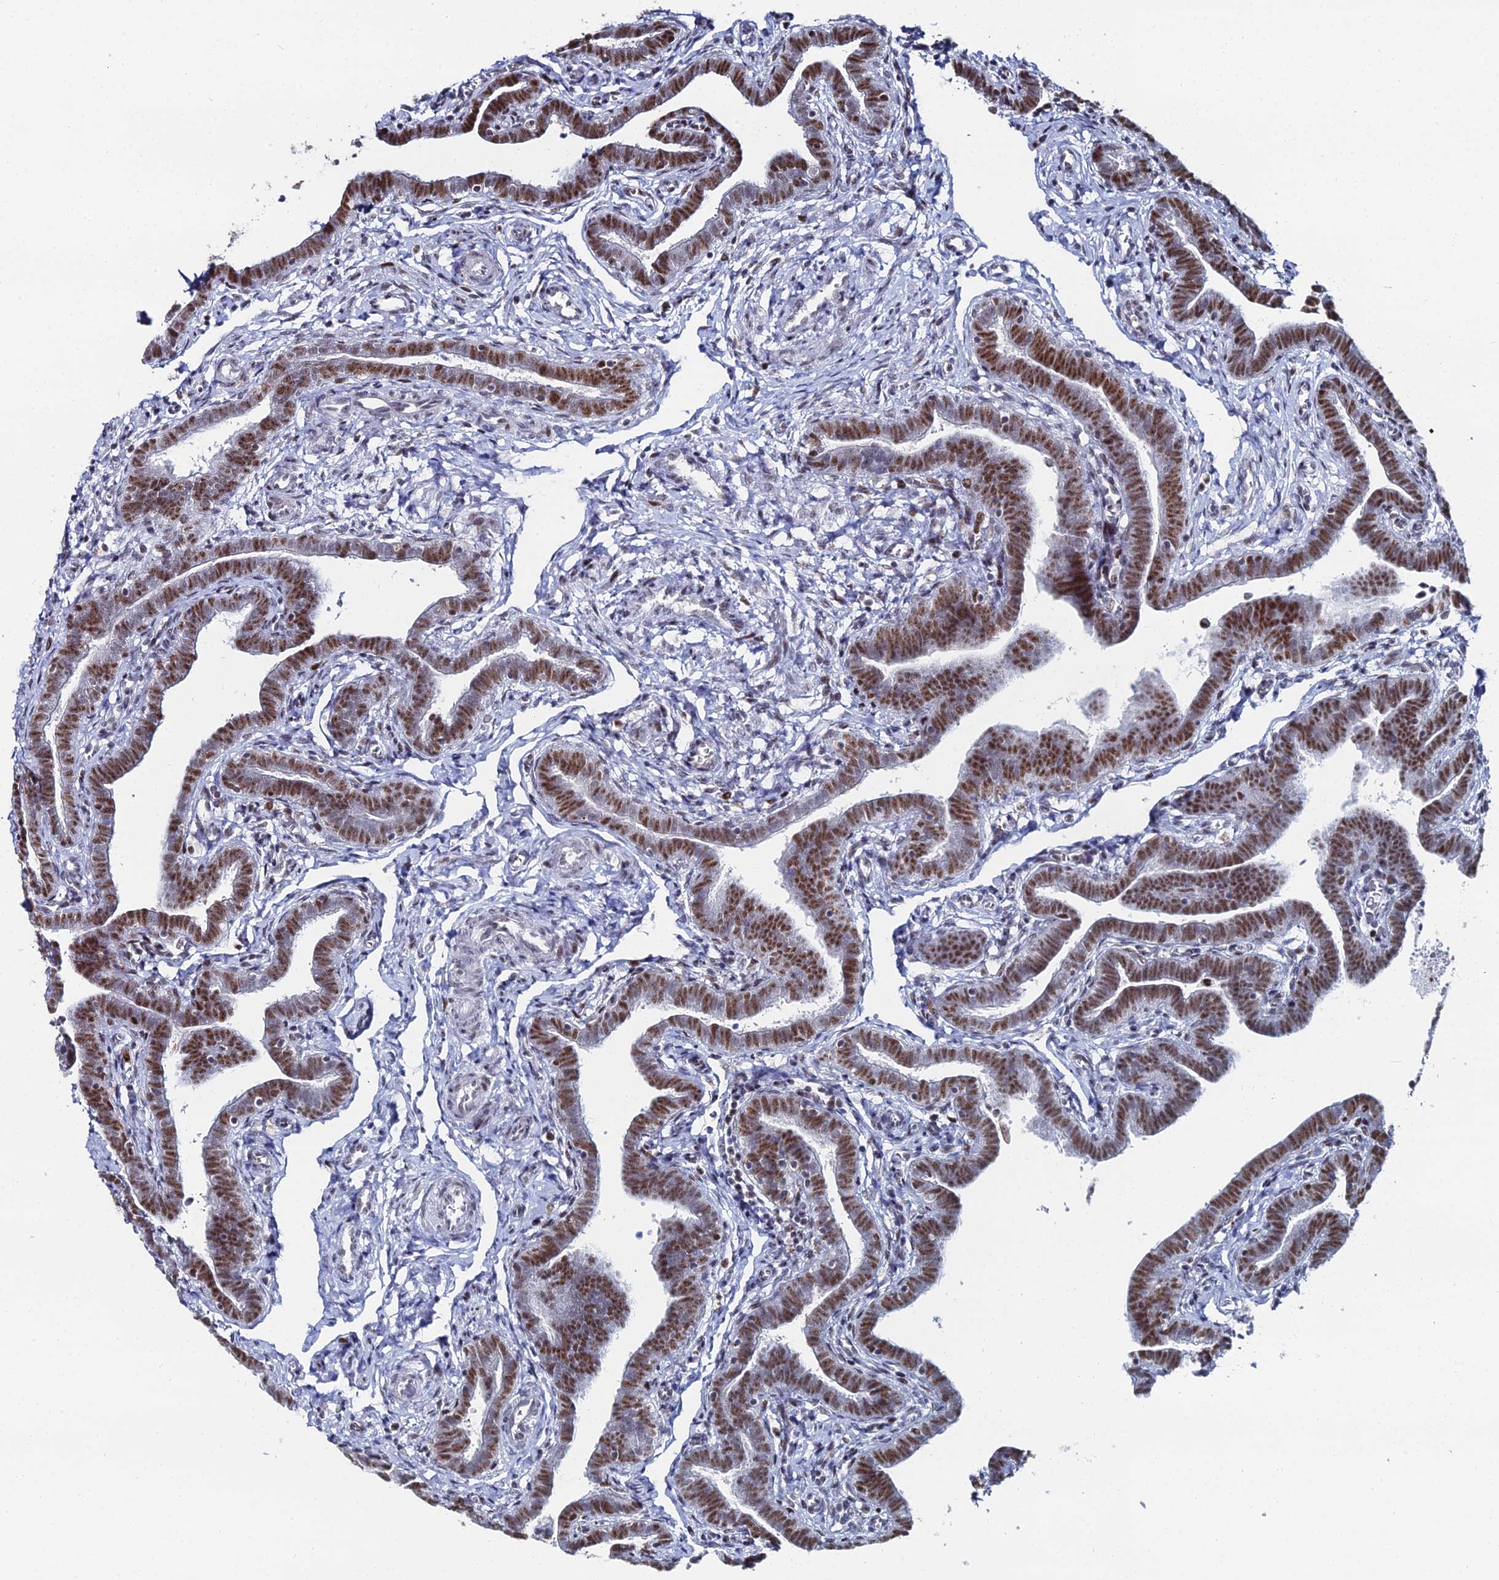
{"staining": {"intensity": "strong", "quantity": ">75%", "location": "nuclear"}, "tissue": "fallopian tube", "cell_type": "Glandular cells", "image_type": "normal", "snomed": [{"axis": "morphology", "description": "Normal tissue, NOS"}, {"axis": "topography", "description": "Fallopian tube"}], "caption": "Approximately >75% of glandular cells in normal human fallopian tube reveal strong nuclear protein expression as visualized by brown immunohistochemical staining.", "gene": "GSC2", "patient": {"sex": "female", "age": 36}}